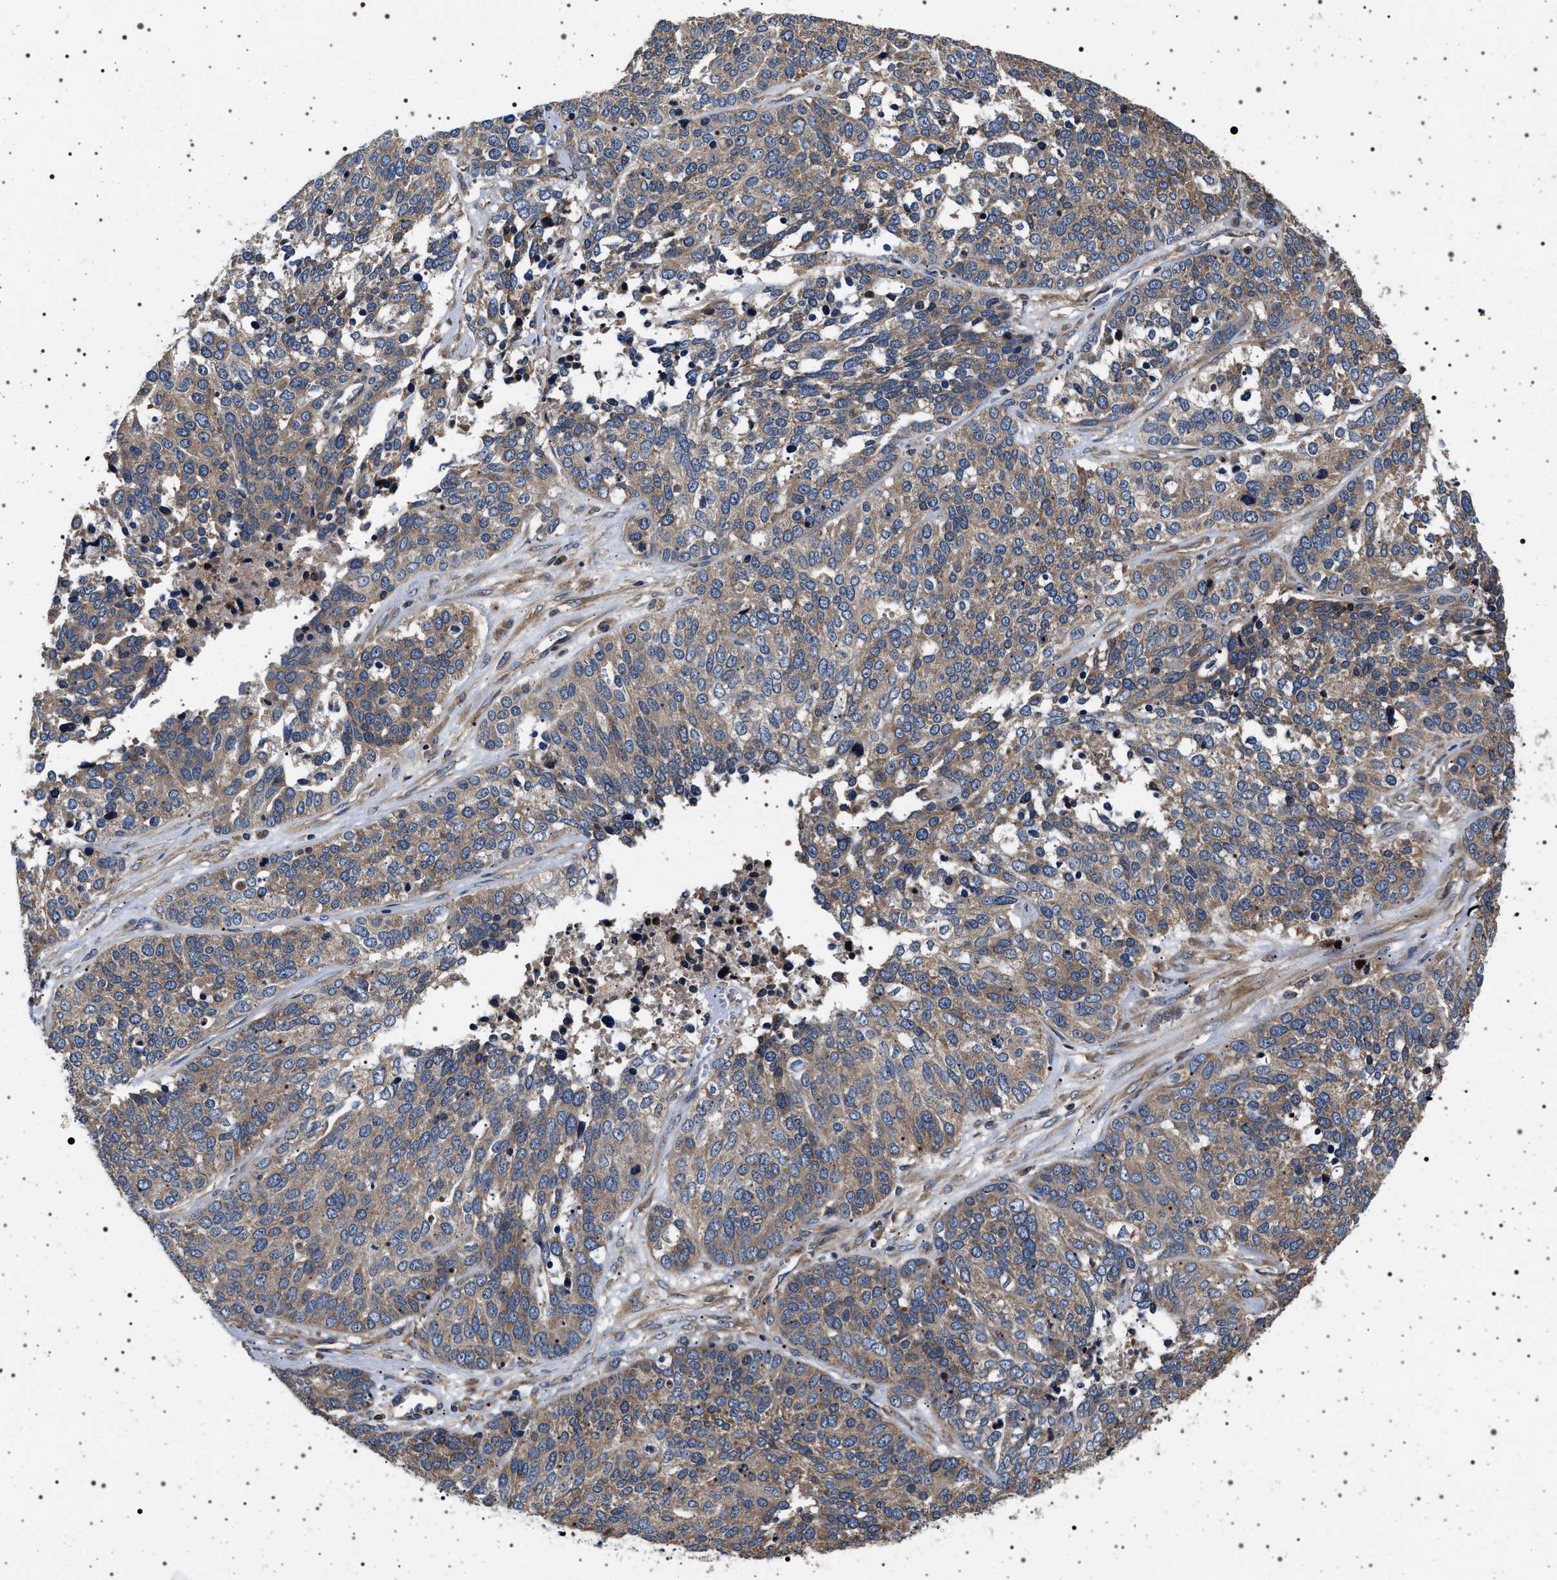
{"staining": {"intensity": "moderate", "quantity": ">75%", "location": "cytoplasmic/membranous"}, "tissue": "ovarian cancer", "cell_type": "Tumor cells", "image_type": "cancer", "snomed": [{"axis": "morphology", "description": "Cystadenocarcinoma, serous, NOS"}, {"axis": "topography", "description": "Ovary"}], "caption": "Immunohistochemistry (IHC) histopathology image of human ovarian cancer (serous cystadenocarcinoma) stained for a protein (brown), which reveals medium levels of moderate cytoplasmic/membranous expression in approximately >75% of tumor cells.", "gene": "DCBLD2", "patient": {"sex": "female", "age": 44}}